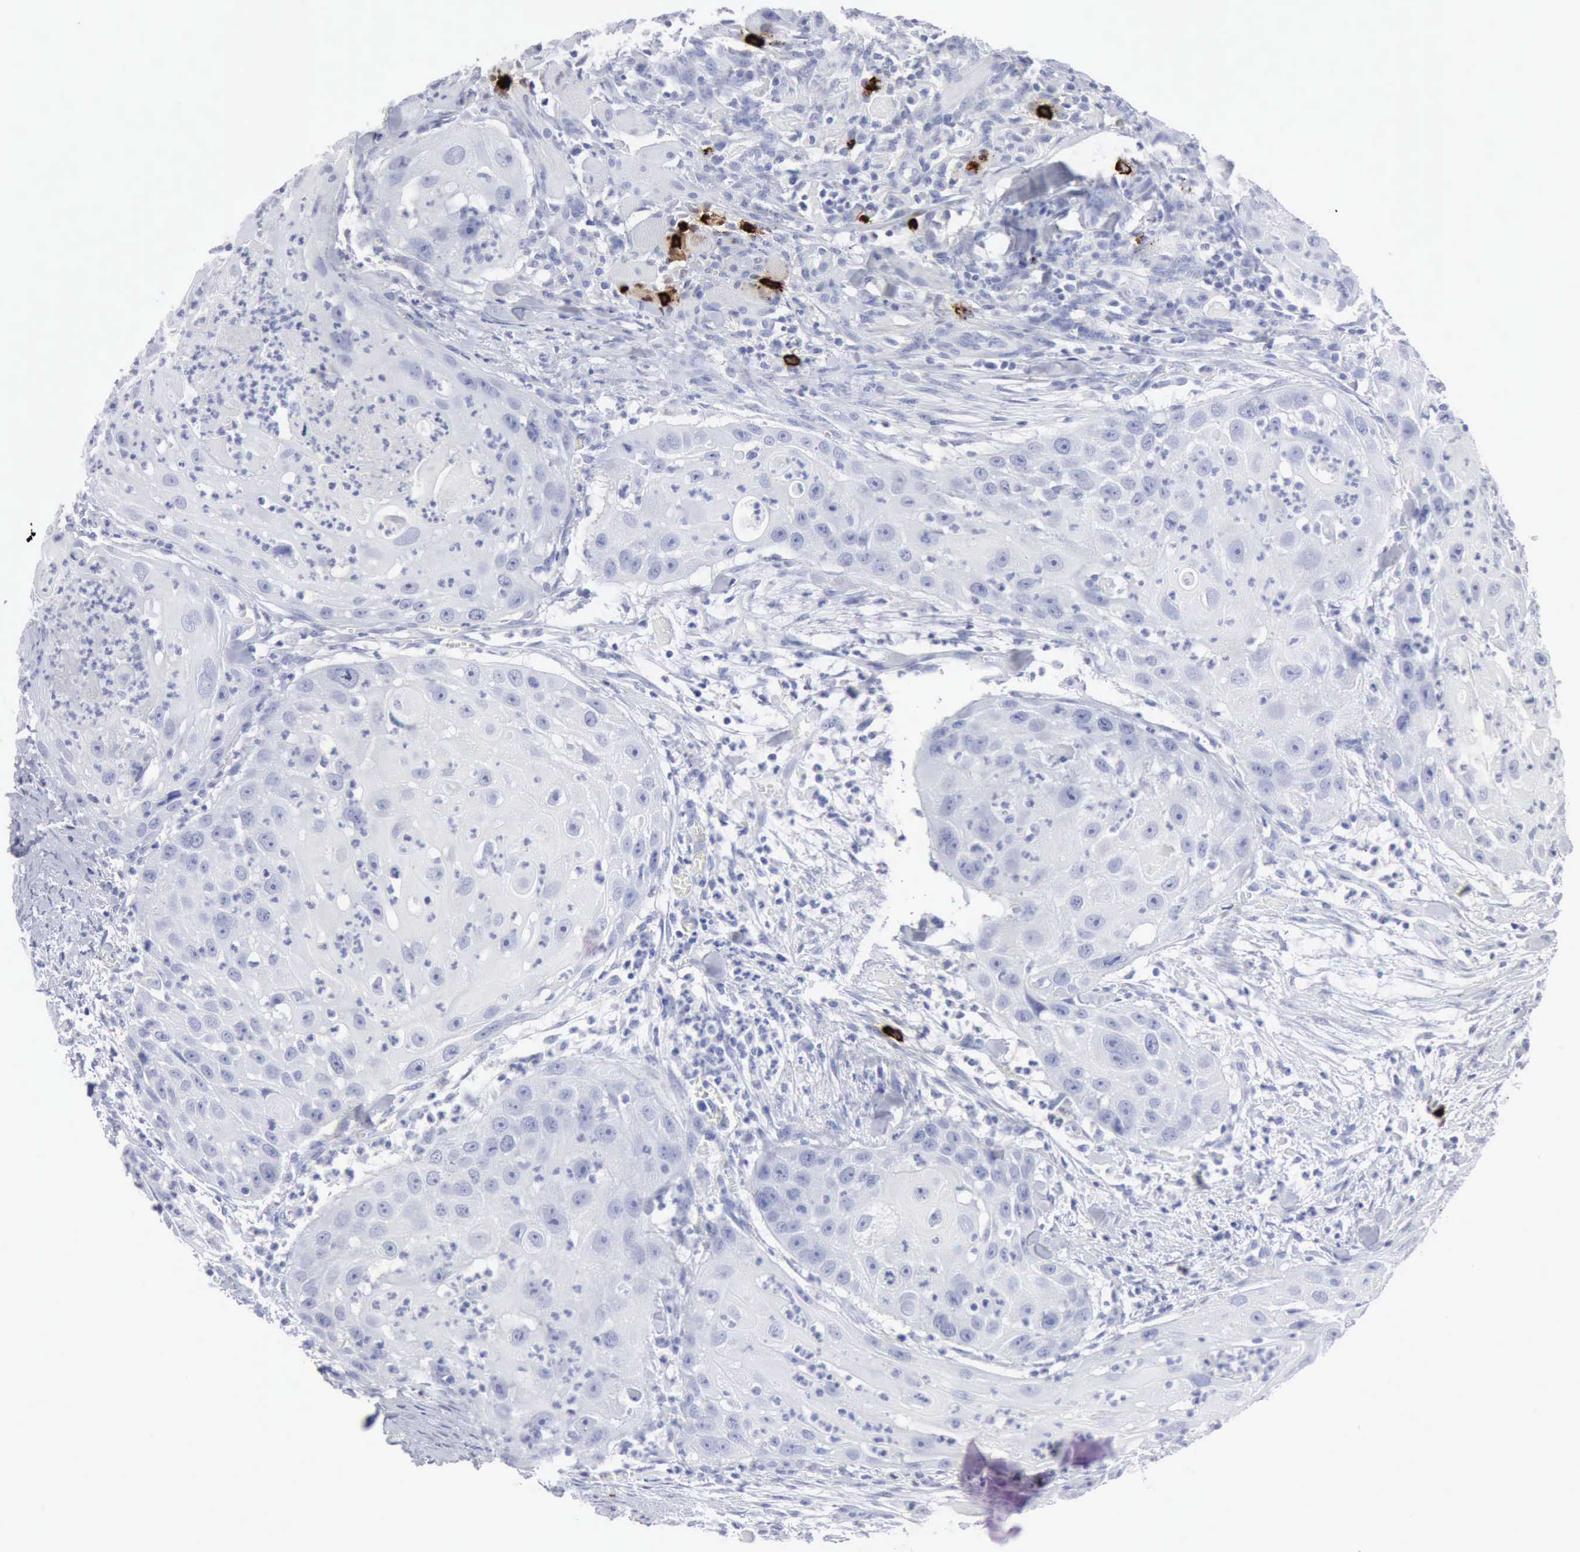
{"staining": {"intensity": "negative", "quantity": "none", "location": "none"}, "tissue": "head and neck cancer", "cell_type": "Tumor cells", "image_type": "cancer", "snomed": [{"axis": "morphology", "description": "Squamous cell carcinoma, NOS"}, {"axis": "topography", "description": "Head-Neck"}], "caption": "An immunohistochemistry (IHC) micrograph of head and neck cancer is shown. There is no staining in tumor cells of head and neck cancer.", "gene": "CMA1", "patient": {"sex": "male", "age": 64}}